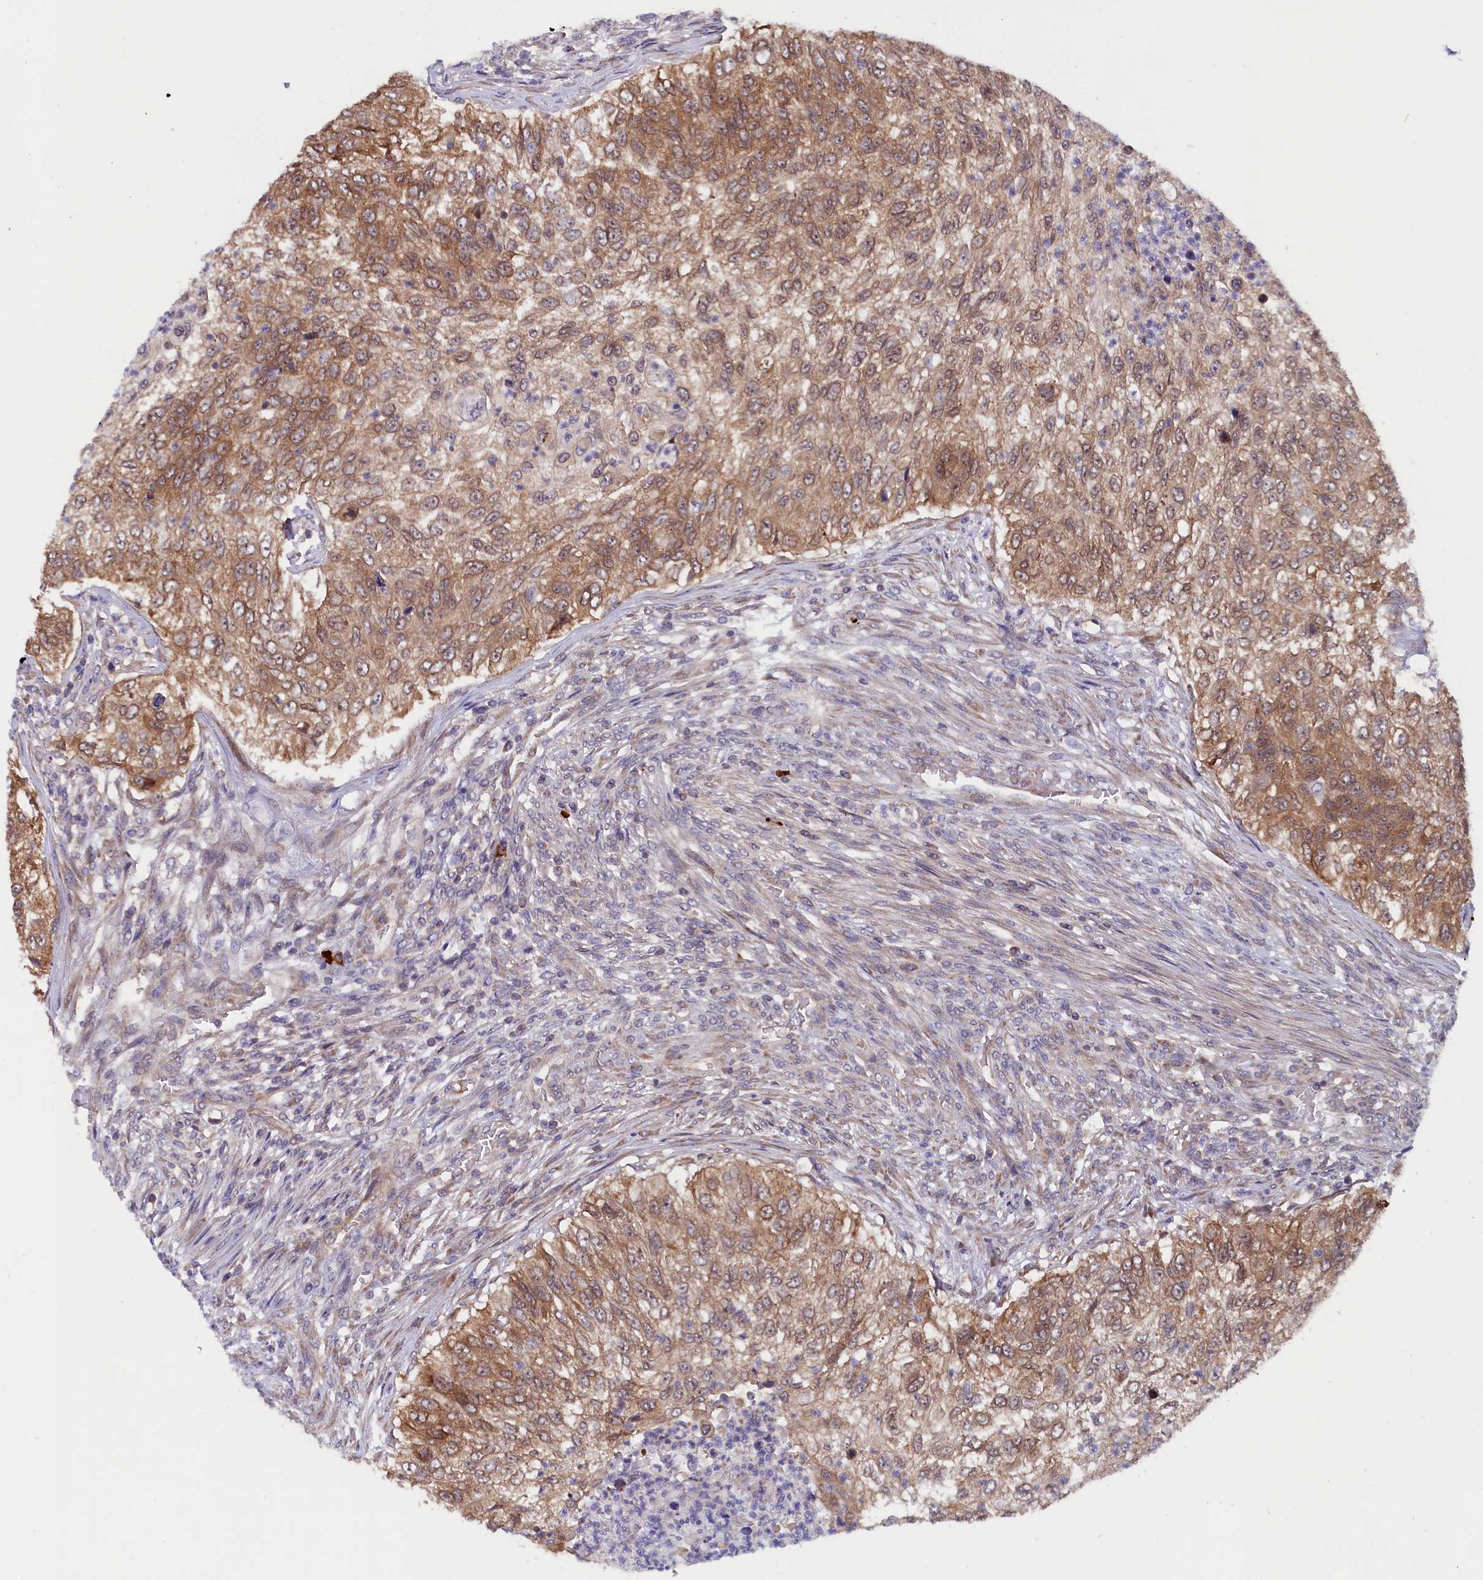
{"staining": {"intensity": "moderate", "quantity": ">75%", "location": "cytoplasmic/membranous"}, "tissue": "urothelial cancer", "cell_type": "Tumor cells", "image_type": "cancer", "snomed": [{"axis": "morphology", "description": "Urothelial carcinoma, High grade"}, {"axis": "topography", "description": "Urinary bladder"}], "caption": "Urothelial cancer was stained to show a protein in brown. There is medium levels of moderate cytoplasmic/membranous staining in about >75% of tumor cells.", "gene": "JPT2", "patient": {"sex": "female", "age": 60}}